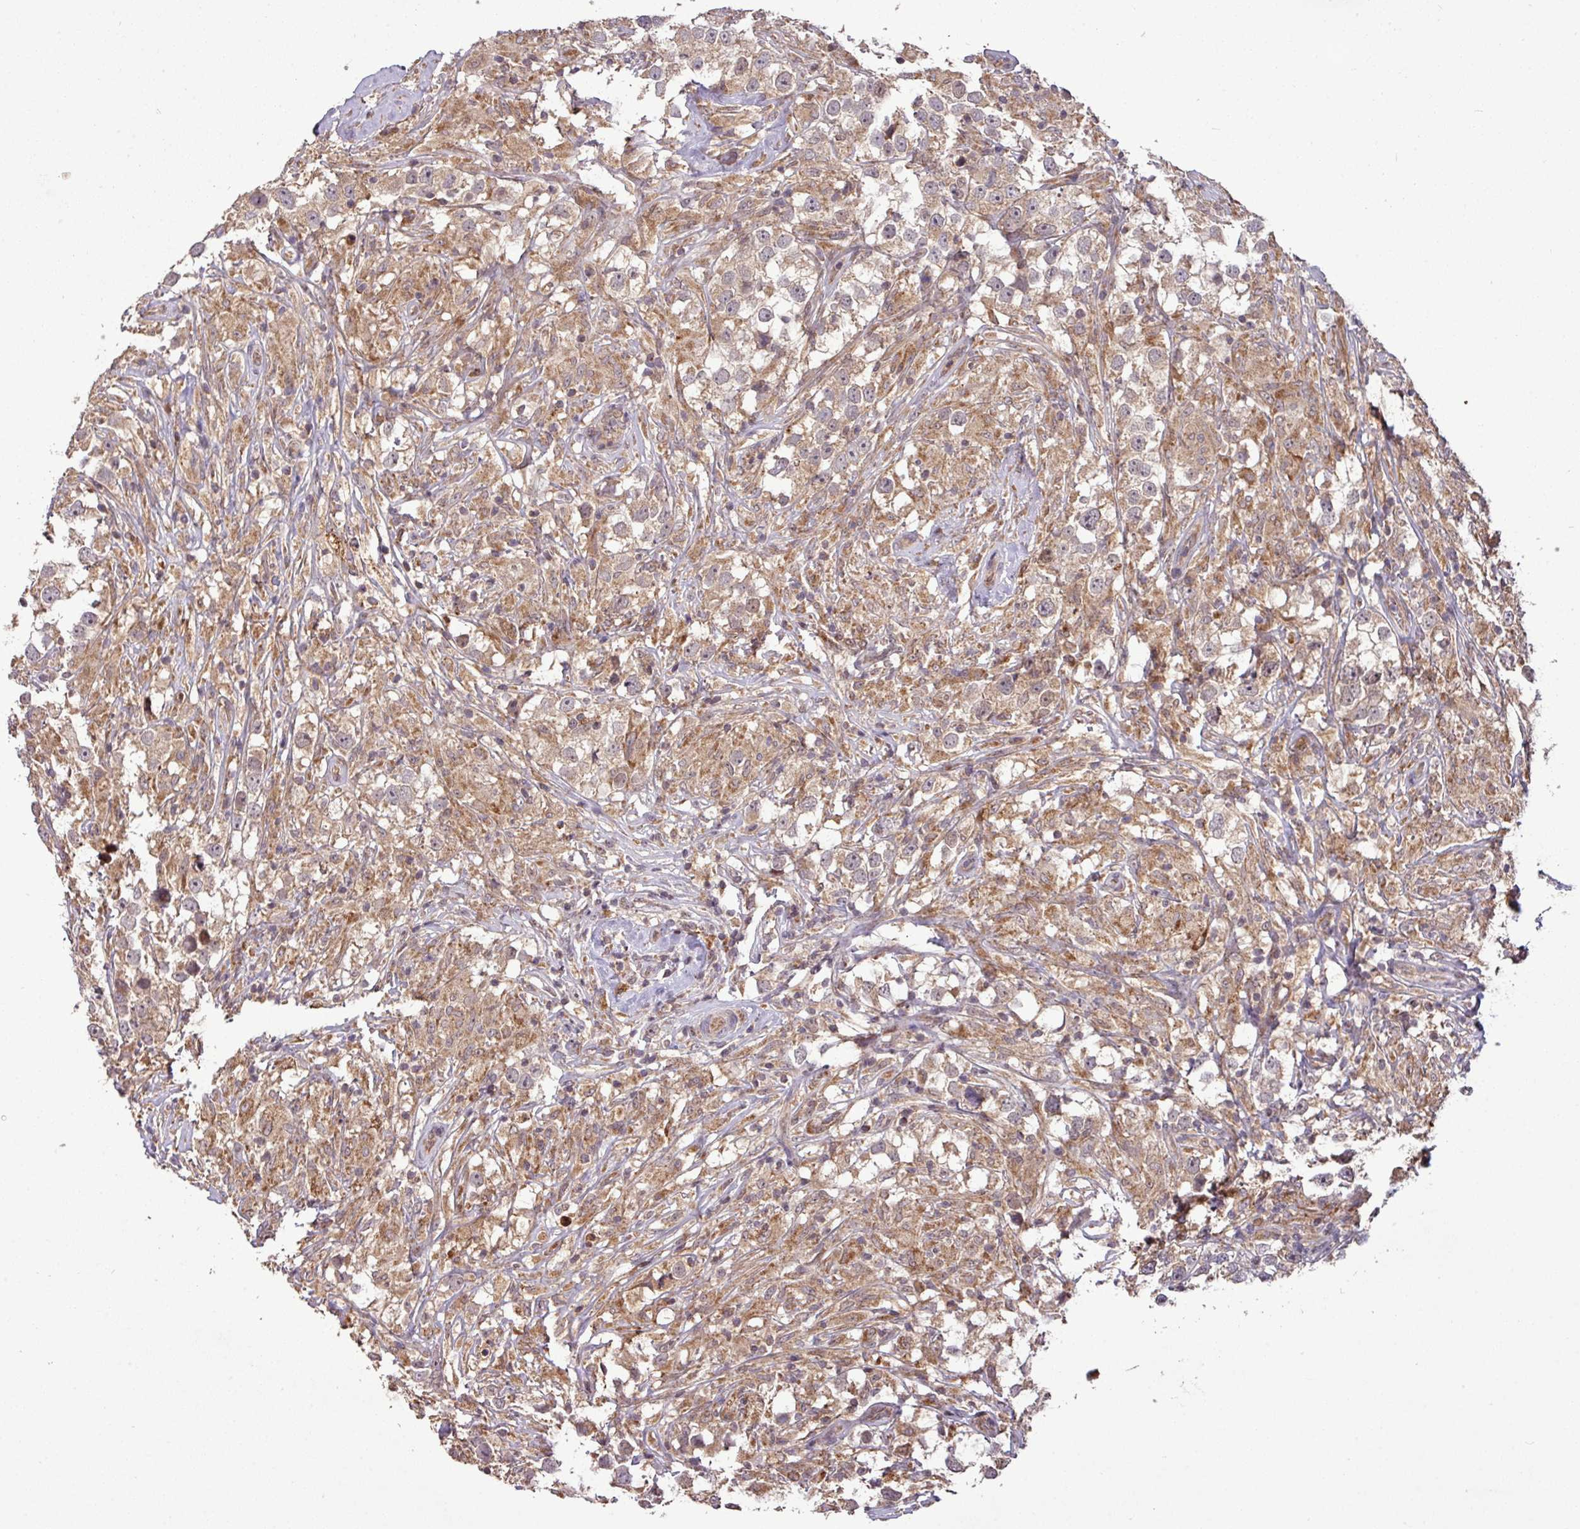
{"staining": {"intensity": "weak", "quantity": ">75%", "location": "cytoplasmic/membranous"}, "tissue": "testis cancer", "cell_type": "Tumor cells", "image_type": "cancer", "snomed": [{"axis": "morphology", "description": "Seminoma, NOS"}, {"axis": "topography", "description": "Testis"}], "caption": "Protein expression analysis of human testis cancer reveals weak cytoplasmic/membranous staining in about >75% of tumor cells.", "gene": "YPEL3", "patient": {"sex": "male", "age": 46}}